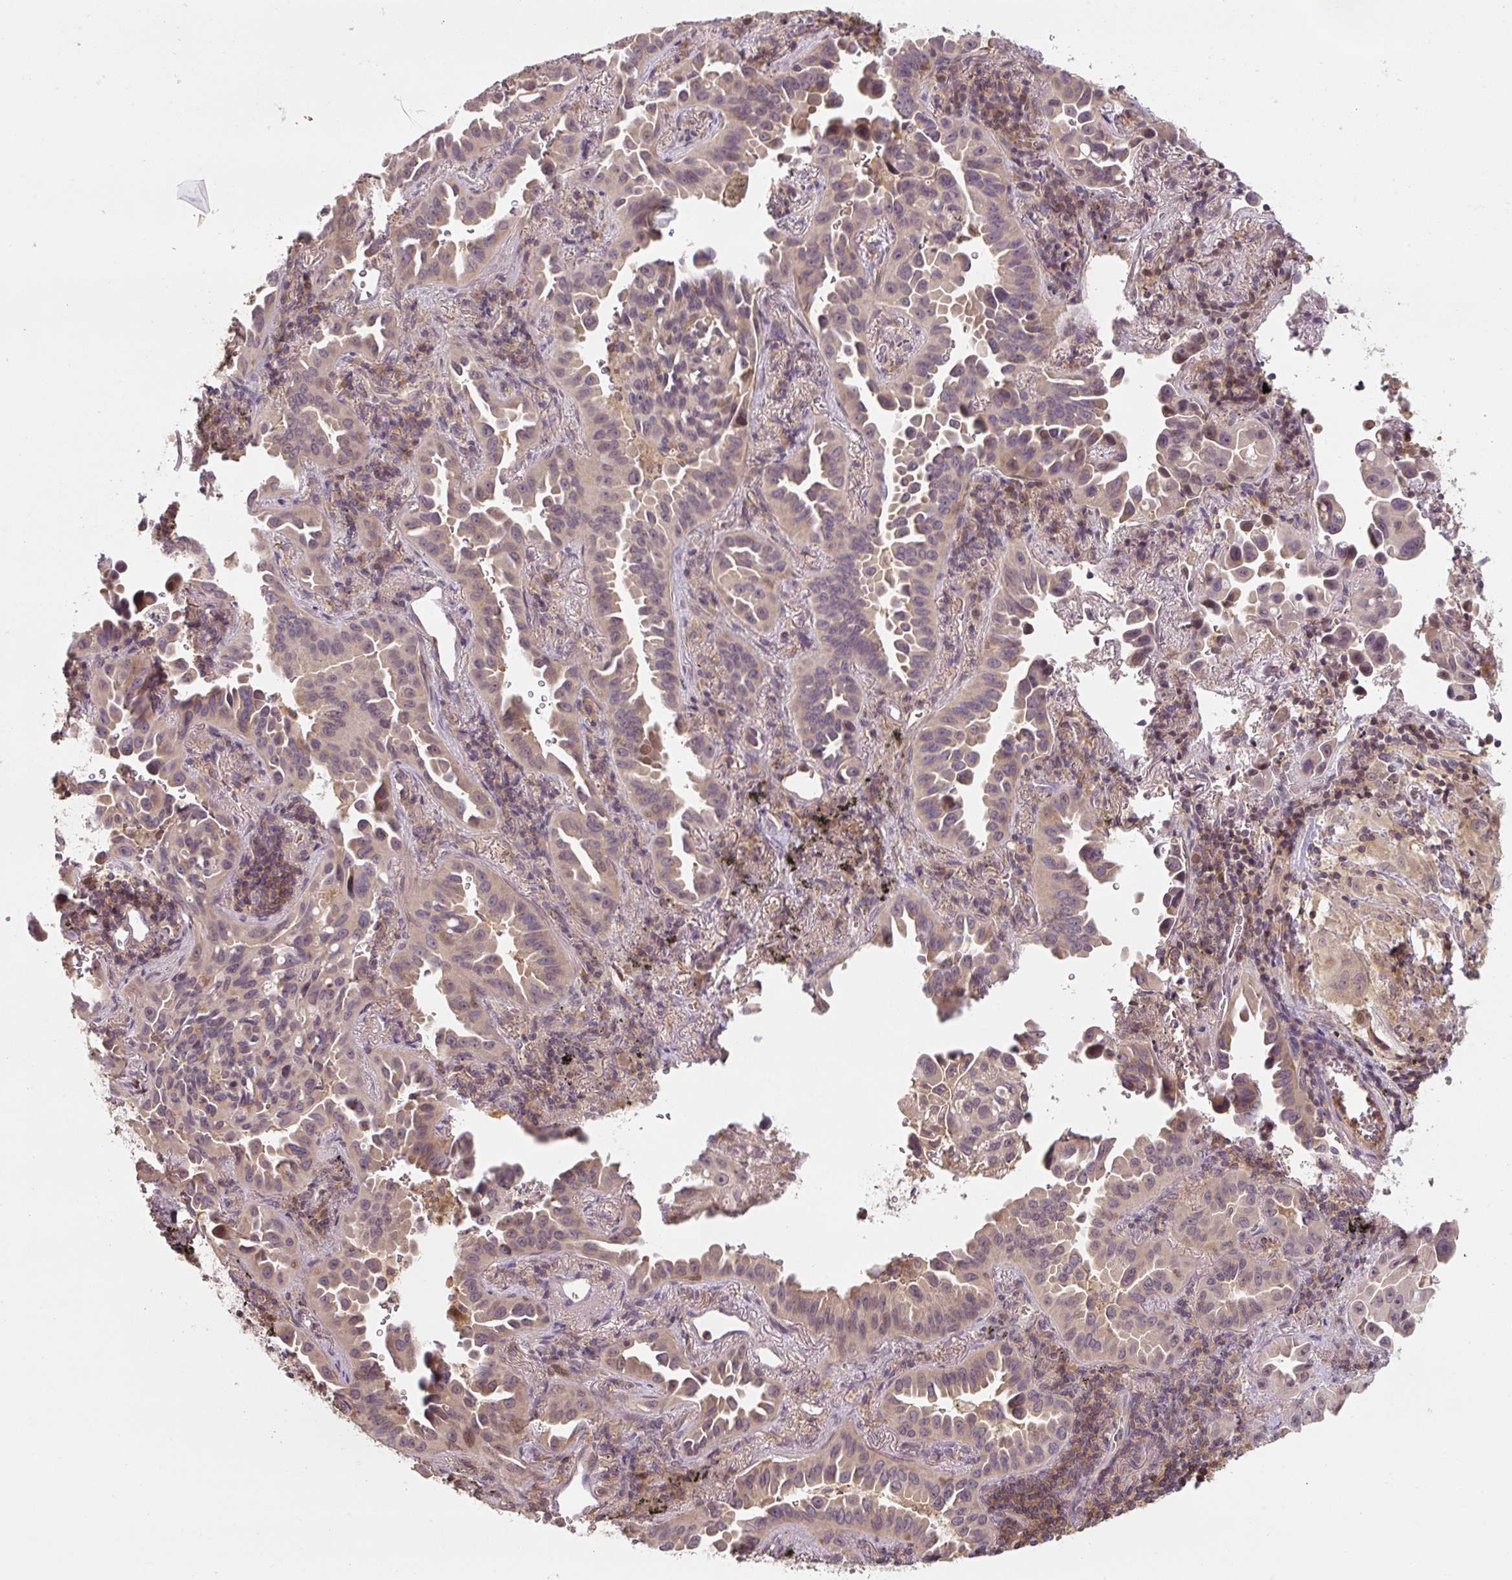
{"staining": {"intensity": "negative", "quantity": "none", "location": "none"}, "tissue": "lung cancer", "cell_type": "Tumor cells", "image_type": "cancer", "snomed": [{"axis": "morphology", "description": "Adenocarcinoma, NOS"}, {"axis": "topography", "description": "Lung"}], "caption": "Lung cancer (adenocarcinoma) stained for a protein using IHC demonstrates no staining tumor cells.", "gene": "C2orf73", "patient": {"sex": "male", "age": 68}}